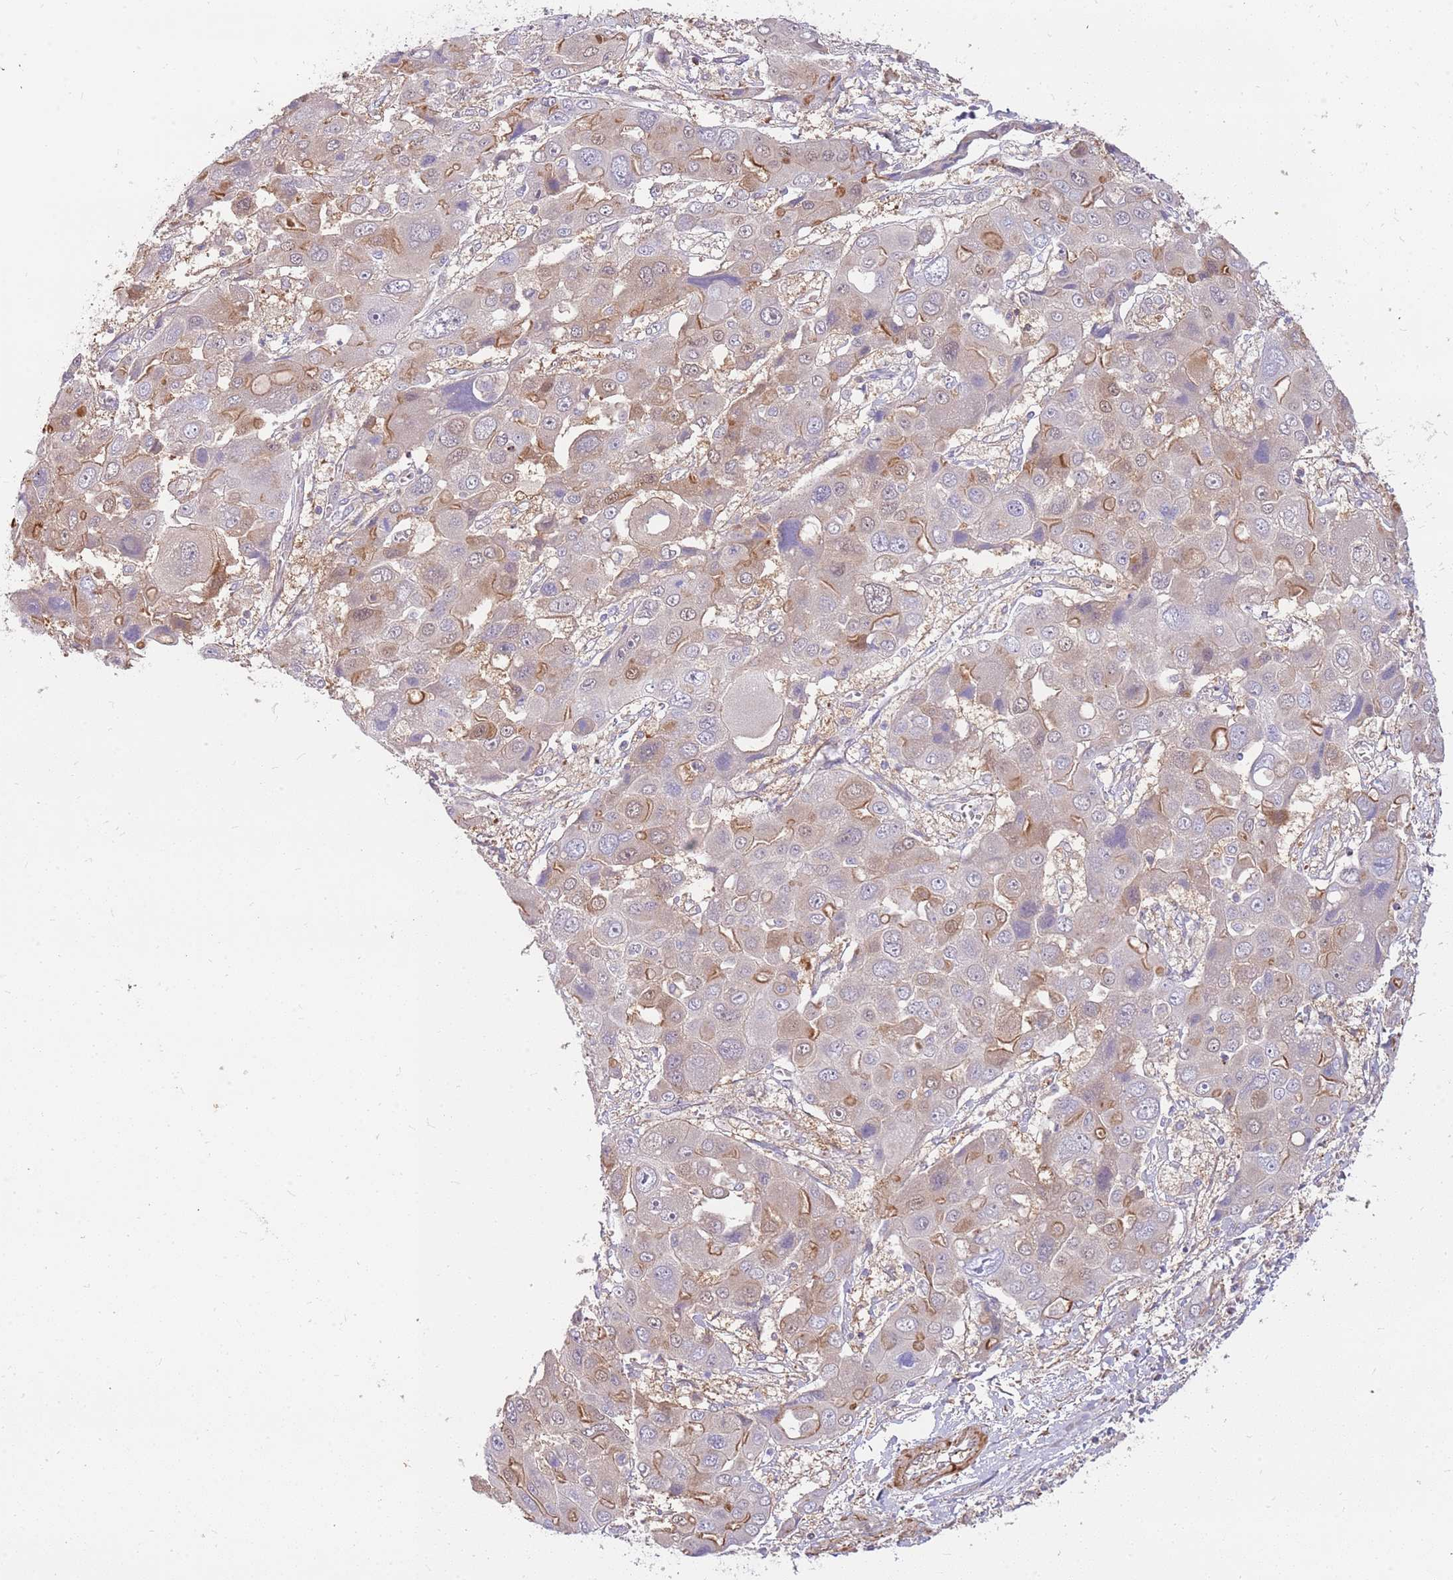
{"staining": {"intensity": "moderate", "quantity": "25%-75%", "location": "cytoplasmic/membranous"}, "tissue": "liver cancer", "cell_type": "Tumor cells", "image_type": "cancer", "snomed": [{"axis": "morphology", "description": "Cholangiocarcinoma"}, {"axis": "topography", "description": "Liver"}], "caption": "The histopathology image shows staining of liver cancer (cholangiocarcinoma), revealing moderate cytoplasmic/membranous protein staining (brown color) within tumor cells.", "gene": "MVD", "patient": {"sex": "male", "age": 67}}